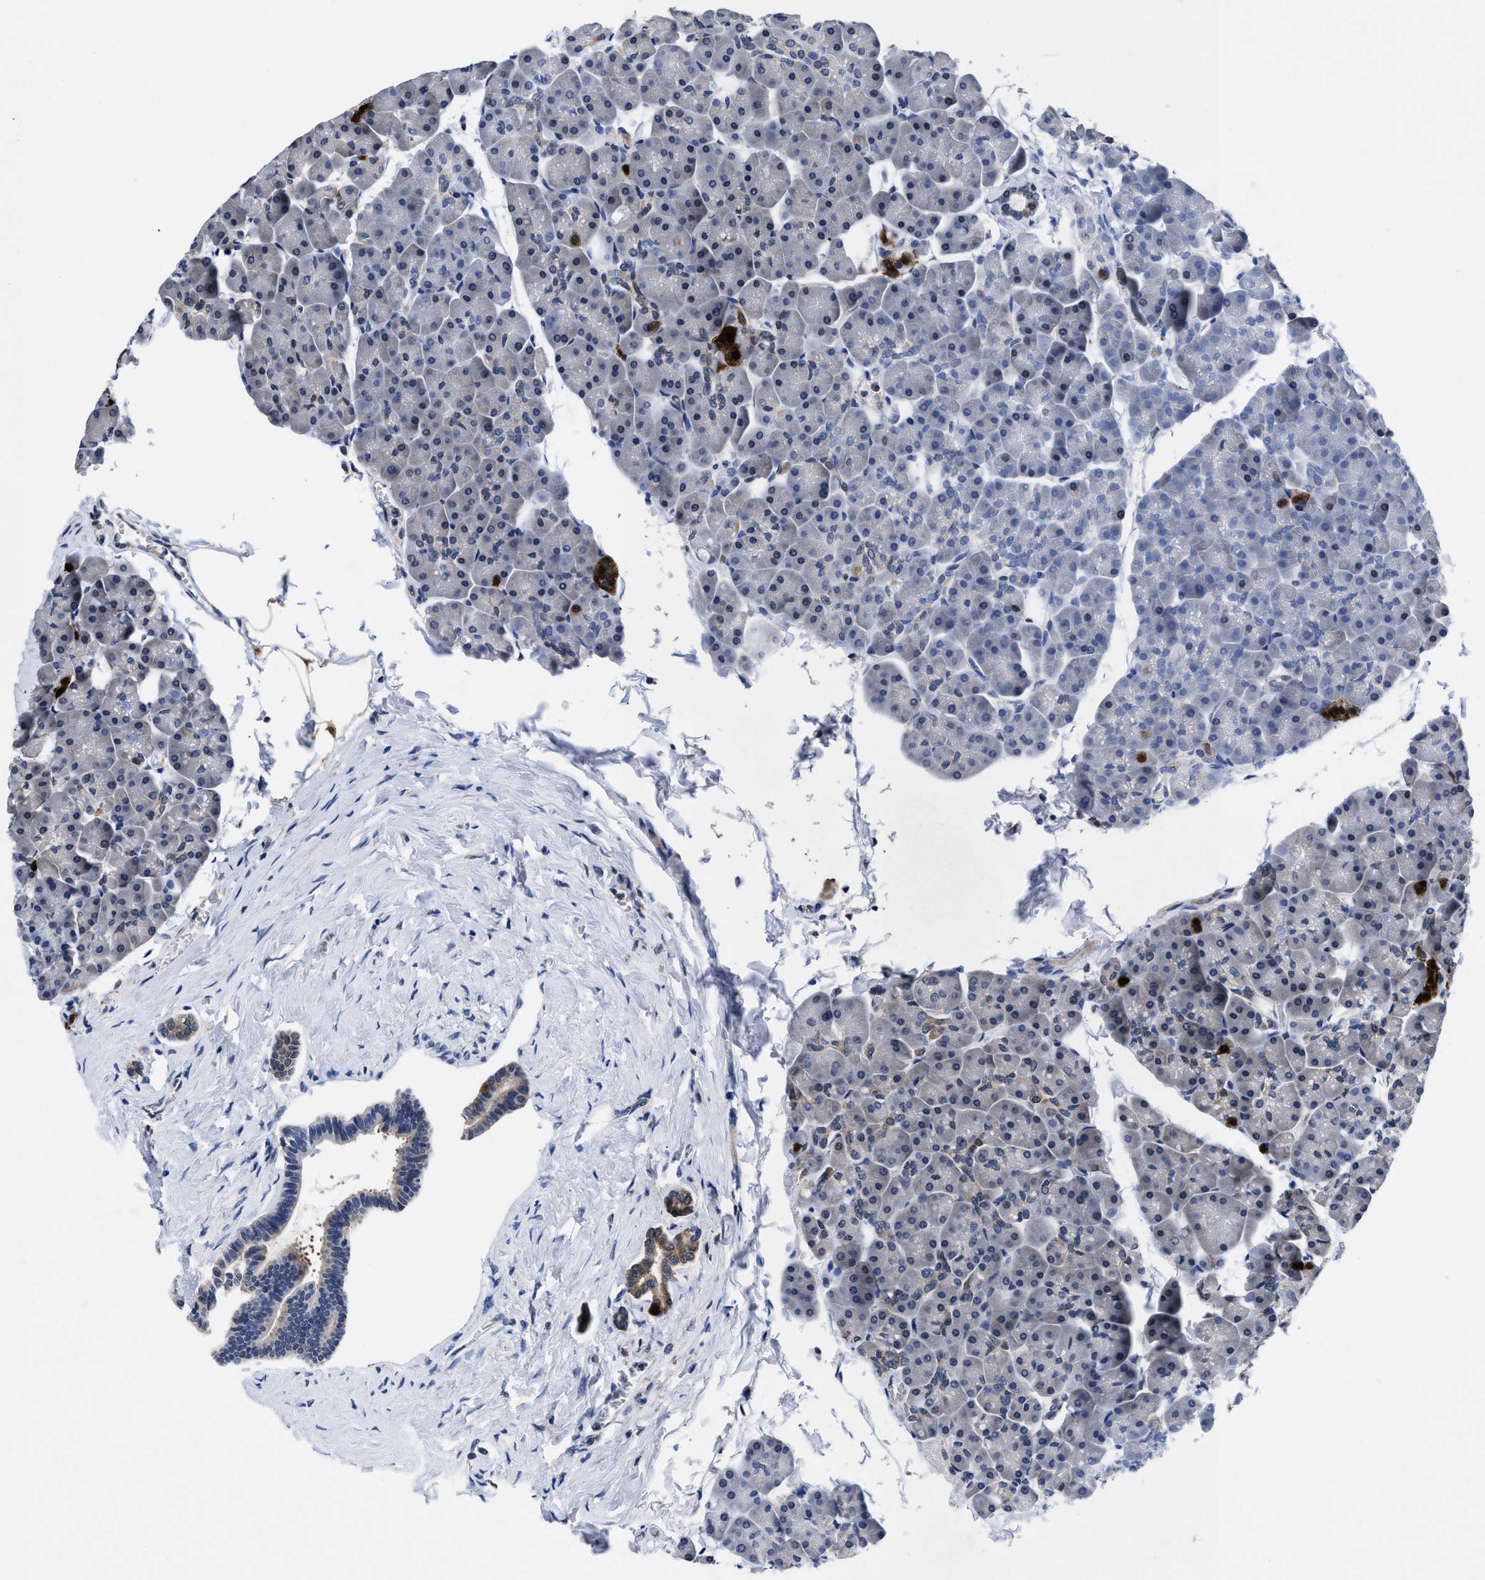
{"staining": {"intensity": "weak", "quantity": "<25%", "location": "cytoplasmic/membranous"}, "tissue": "pancreas", "cell_type": "Exocrine glandular cells", "image_type": "normal", "snomed": [{"axis": "morphology", "description": "Normal tissue, NOS"}, {"axis": "topography", "description": "Pancreas"}], "caption": "Immunohistochemistry of unremarkable human pancreas shows no staining in exocrine glandular cells. The staining is performed using DAB (3,3'-diaminobenzidine) brown chromogen with nuclei counter-stained in using hematoxylin.", "gene": "ACLY", "patient": {"sex": "male", "age": 35}}